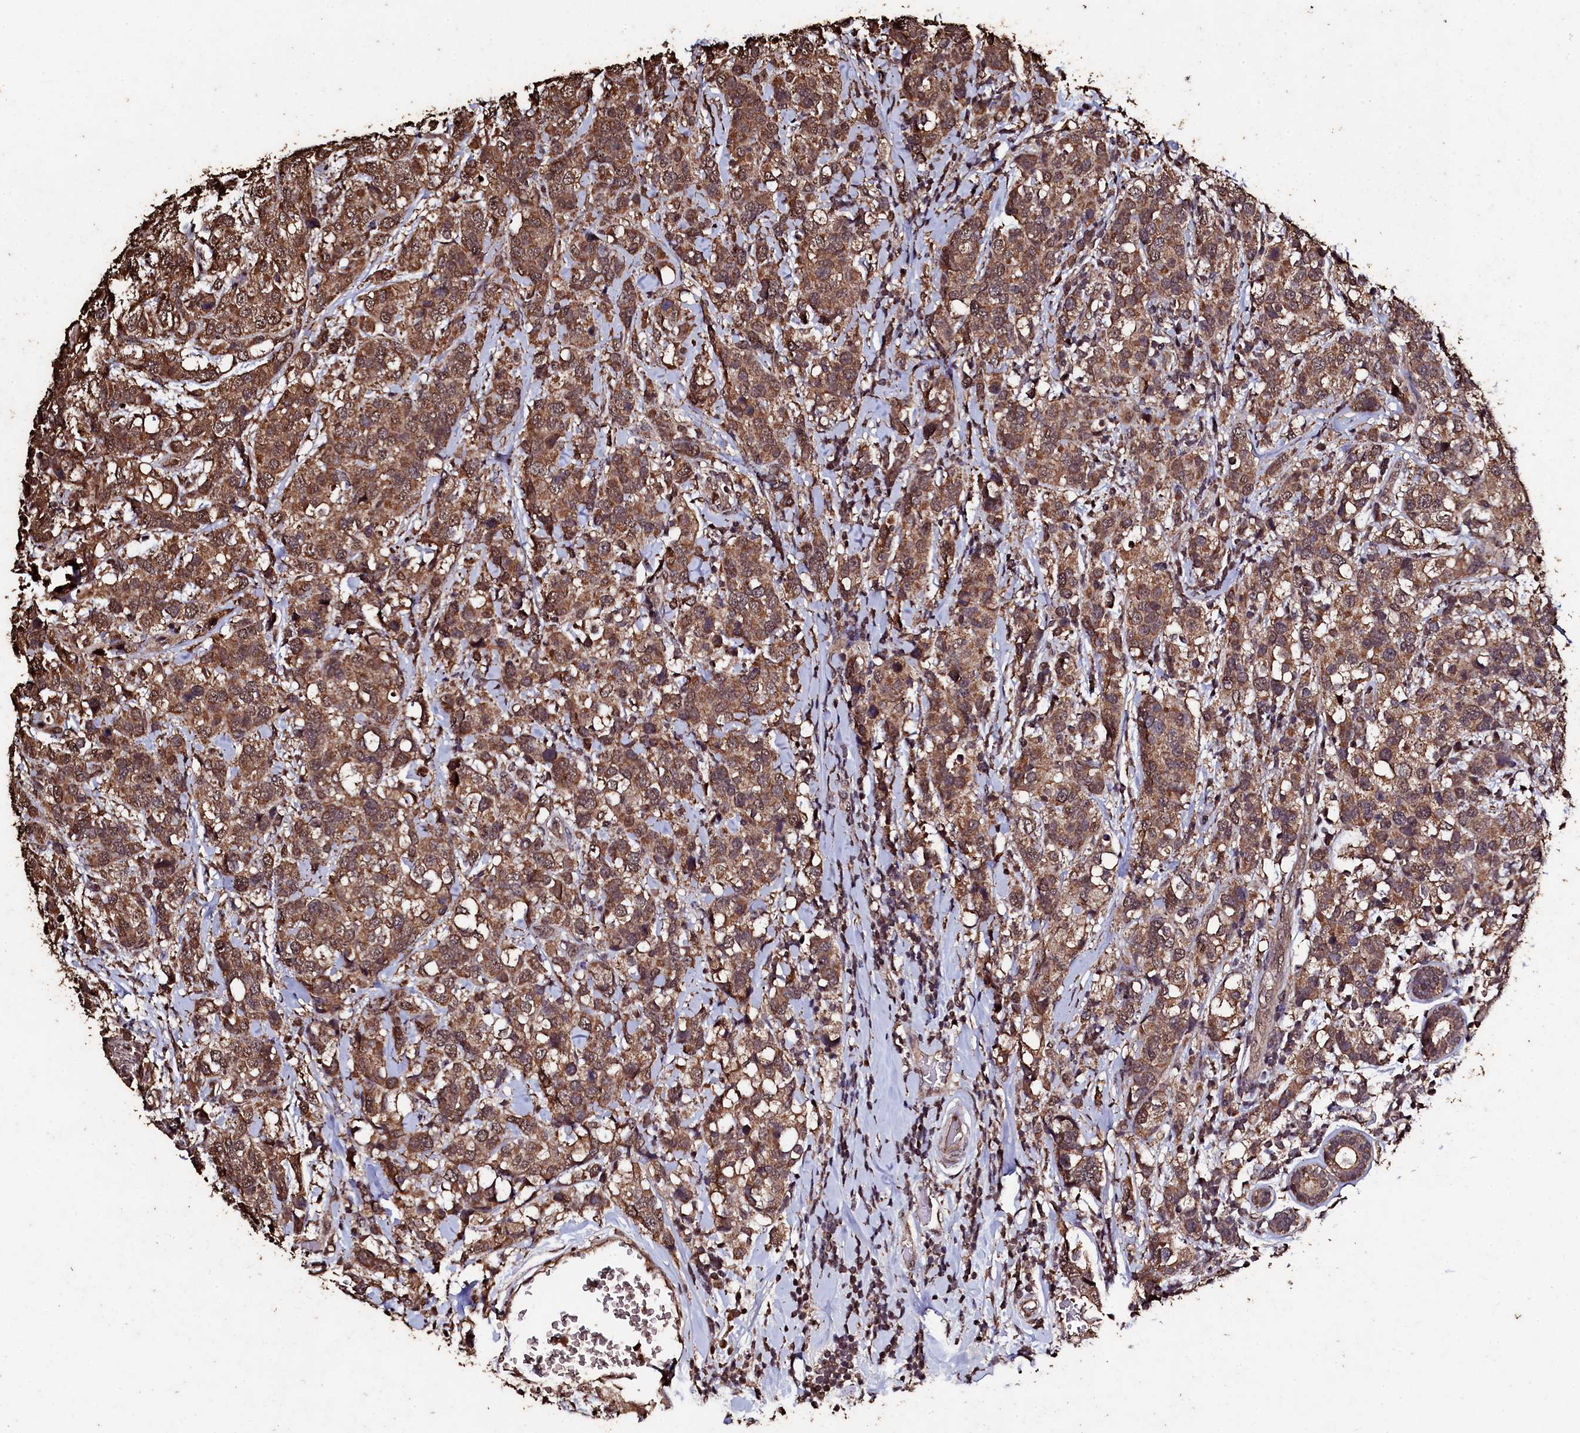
{"staining": {"intensity": "moderate", "quantity": ">75%", "location": "cytoplasmic/membranous,nuclear"}, "tissue": "breast cancer", "cell_type": "Tumor cells", "image_type": "cancer", "snomed": [{"axis": "morphology", "description": "Lobular carcinoma"}, {"axis": "topography", "description": "Breast"}], "caption": "Immunohistochemical staining of human lobular carcinoma (breast) displays moderate cytoplasmic/membranous and nuclear protein expression in about >75% of tumor cells. (DAB IHC with brightfield microscopy, high magnification).", "gene": "FAAP24", "patient": {"sex": "female", "age": 59}}